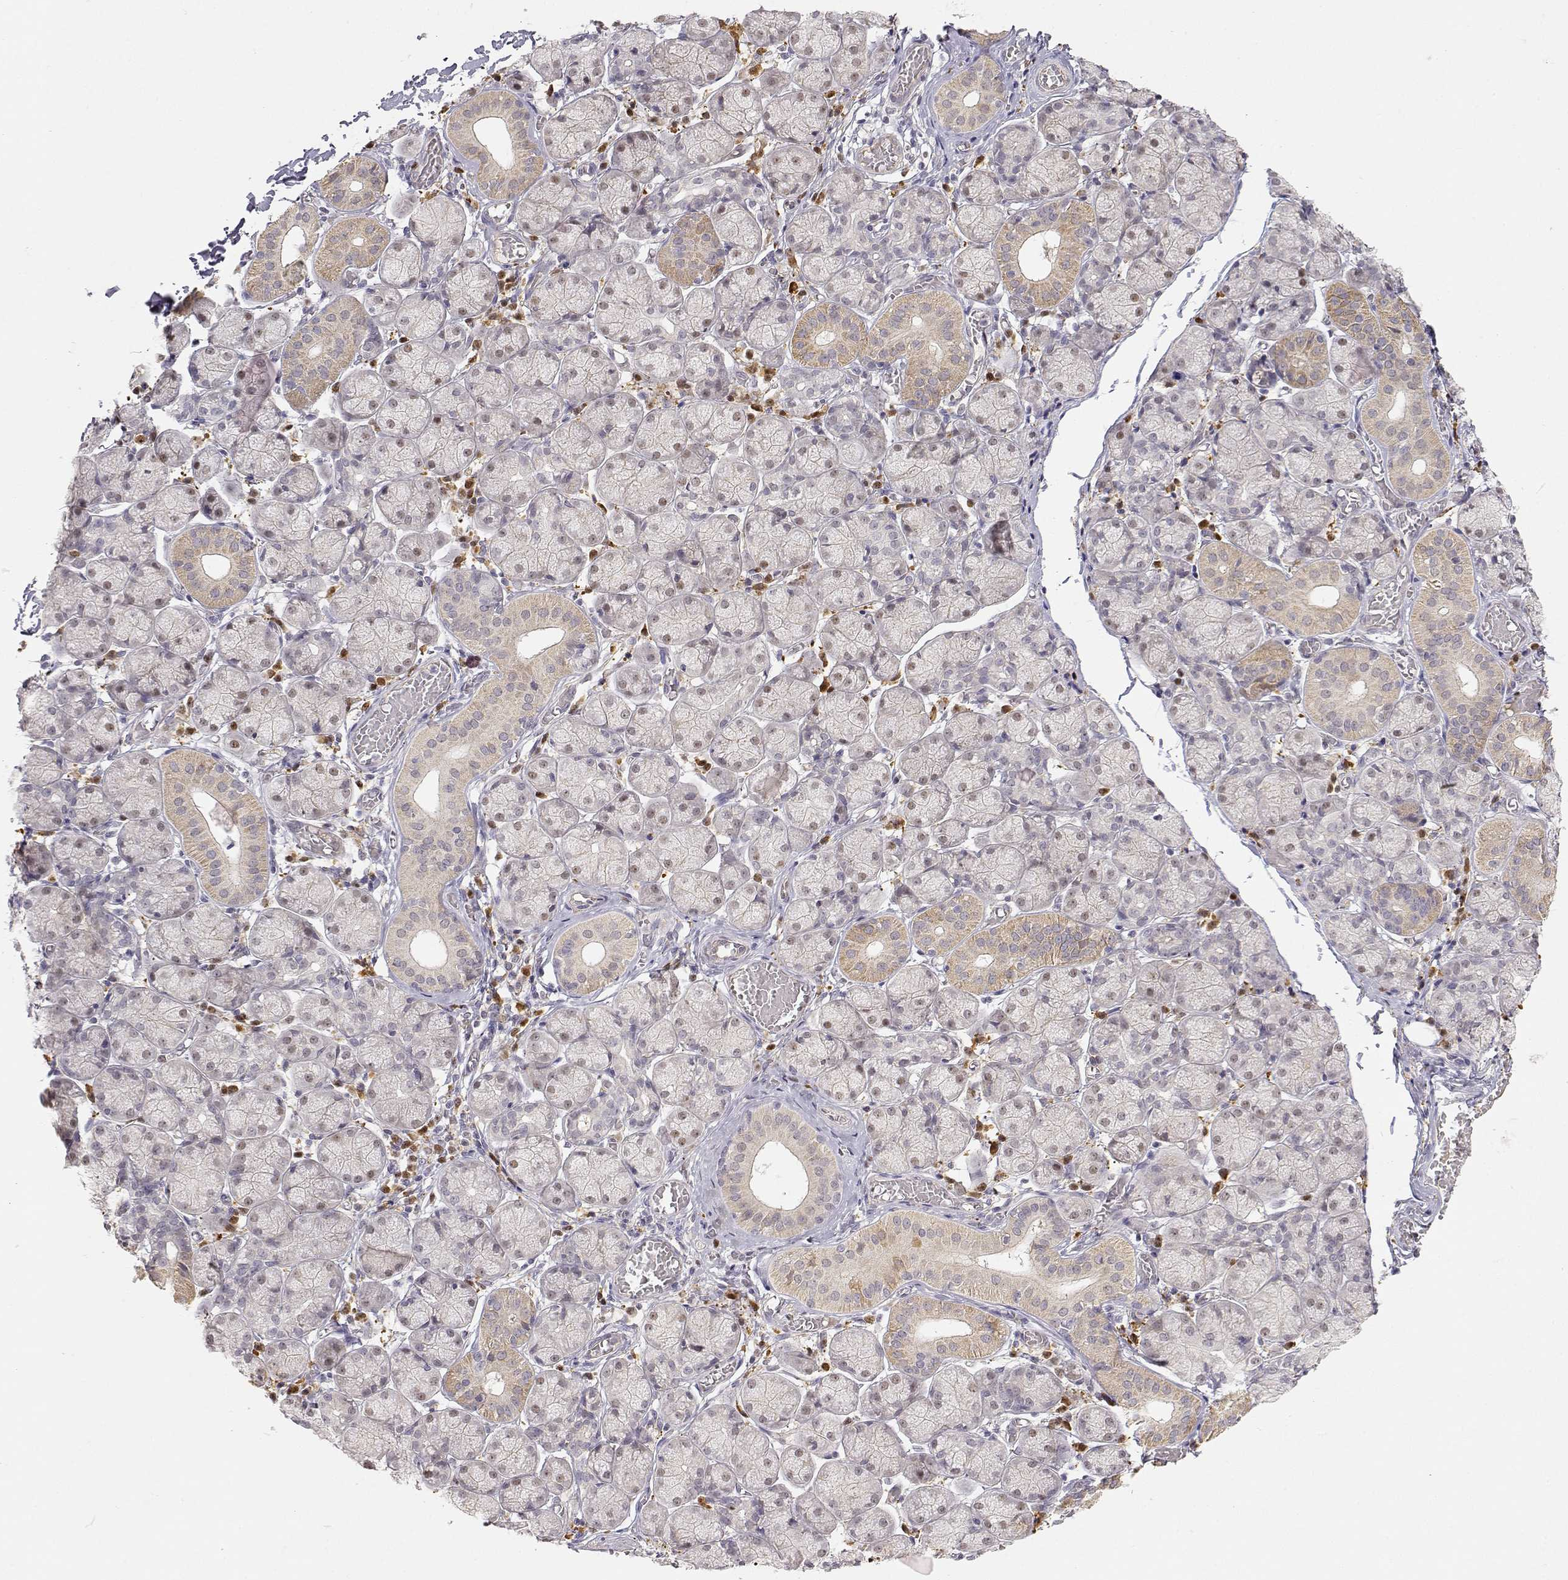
{"staining": {"intensity": "weak", "quantity": "<25%", "location": "cytoplasmic/membranous"}, "tissue": "salivary gland", "cell_type": "Glandular cells", "image_type": "normal", "snomed": [{"axis": "morphology", "description": "Normal tissue, NOS"}, {"axis": "topography", "description": "Salivary gland"}, {"axis": "topography", "description": "Peripheral nerve tissue"}], "caption": "A high-resolution image shows immunohistochemistry (IHC) staining of unremarkable salivary gland, which exhibits no significant staining in glandular cells. (DAB (3,3'-diaminobenzidine) immunohistochemistry with hematoxylin counter stain).", "gene": "EAF2", "patient": {"sex": "female", "age": 24}}